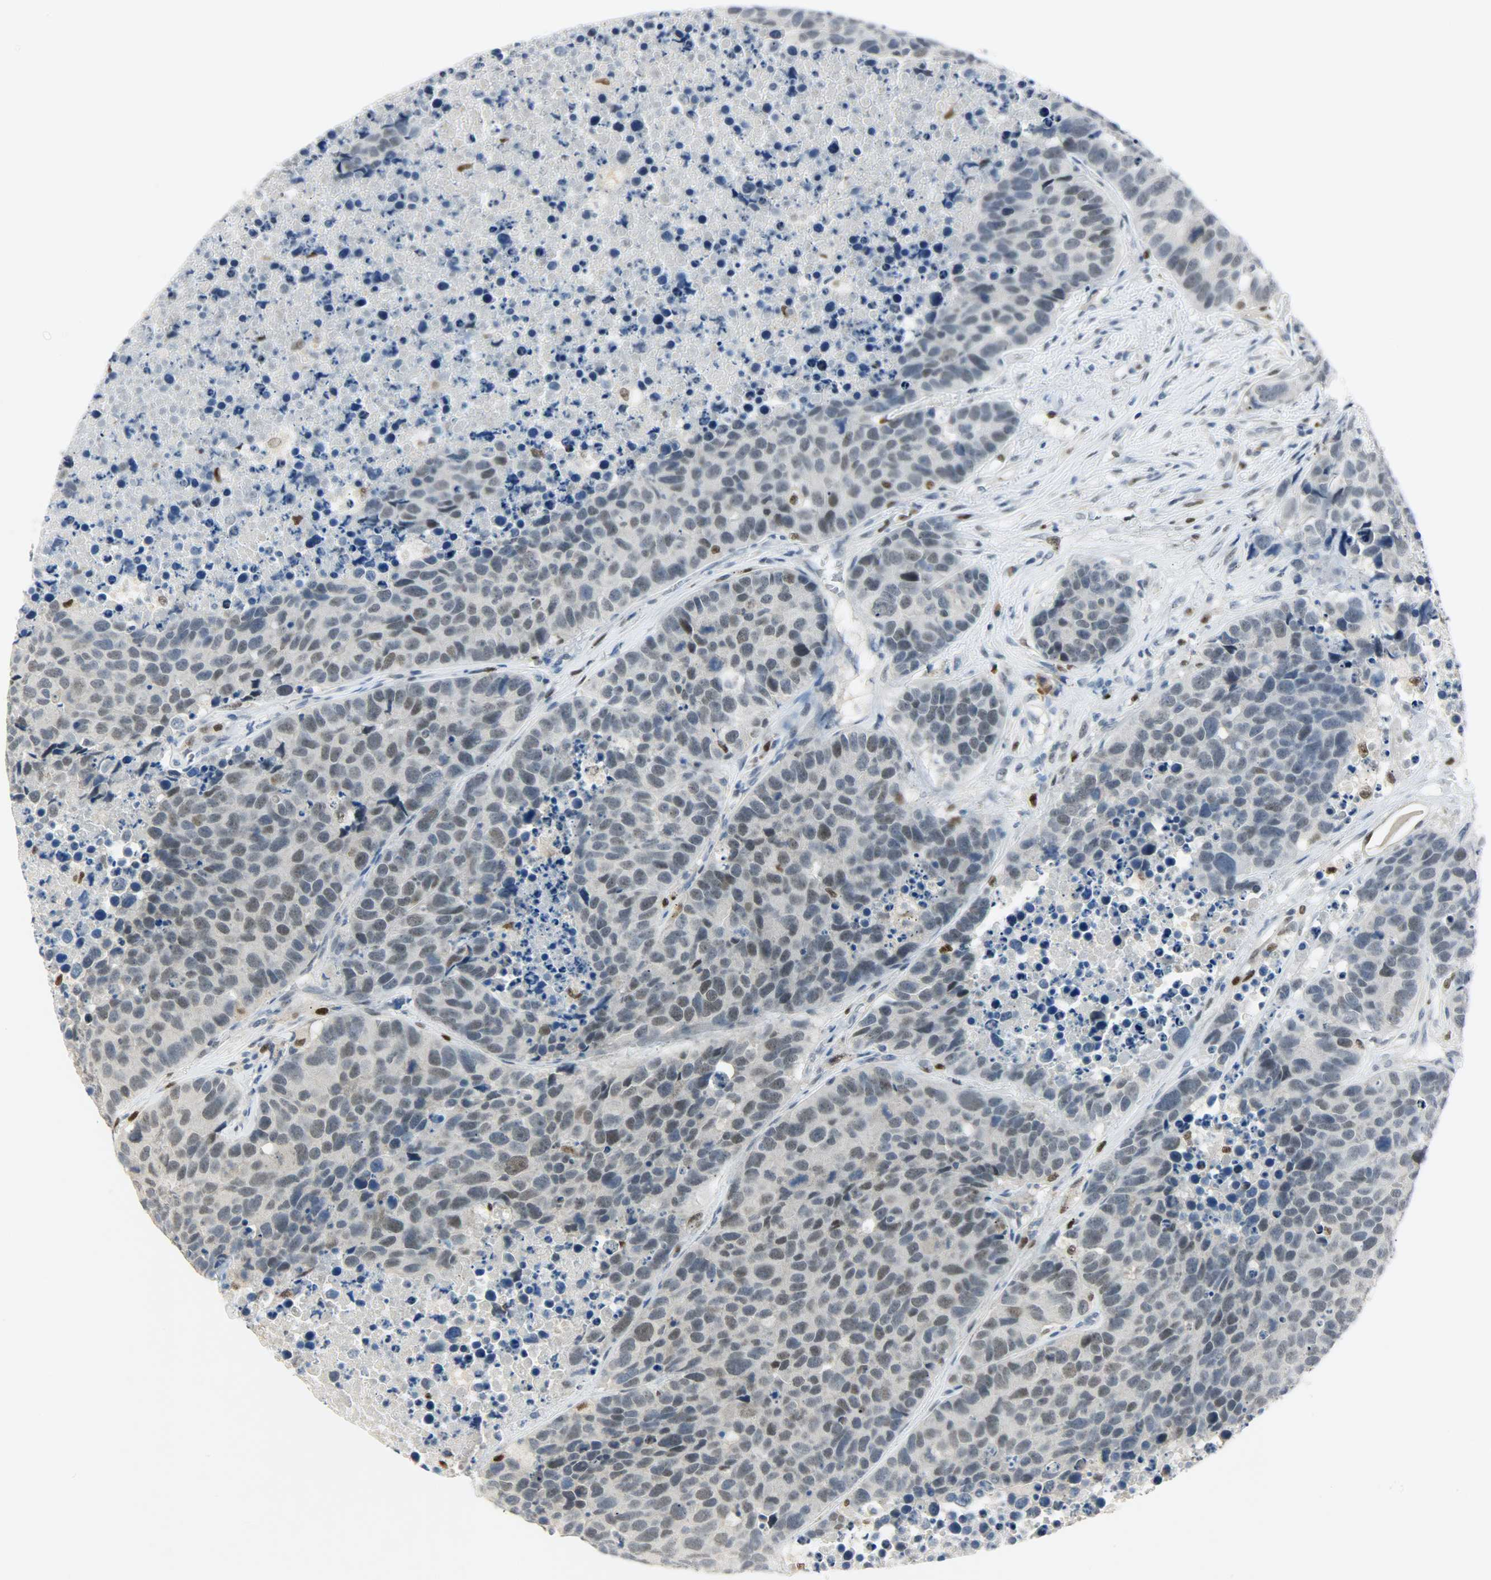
{"staining": {"intensity": "weak", "quantity": "25%-75%", "location": "nuclear"}, "tissue": "carcinoid", "cell_type": "Tumor cells", "image_type": "cancer", "snomed": [{"axis": "morphology", "description": "Carcinoid, malignant, NOS"}, {"axis": "topography", "description": "Lung"}], "caption": "IHC micrograph of carcinoid (malignant) stained for a protein (brown), which displays low levels of weak nuclear positivity in approximately 25%-75% of tumor cells.", "gene": "PPARG", "patient": {"sex": "male", "age": 60}}